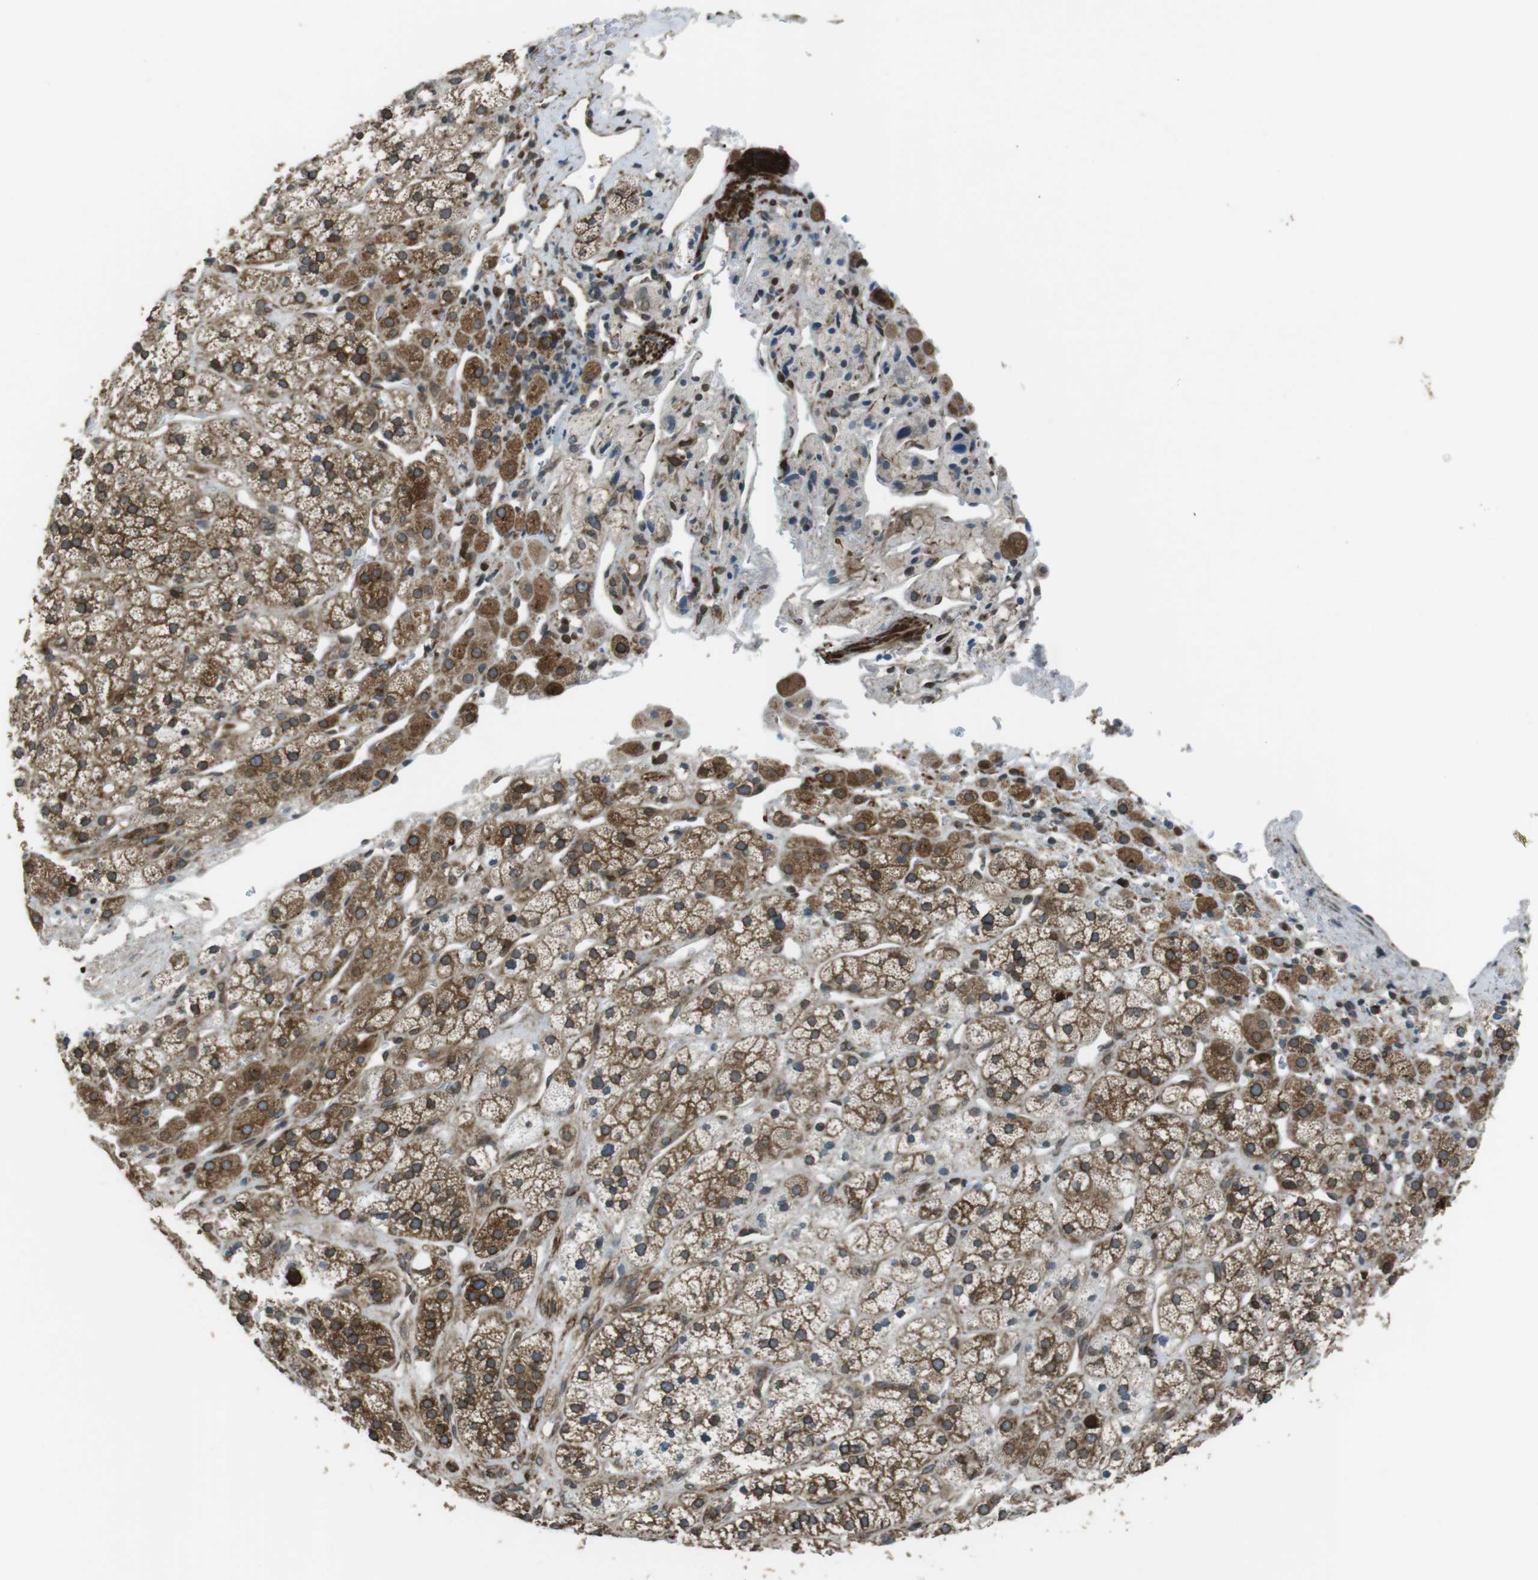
{"staining": {"intensity": "moderate", "quantity": ">75%", "location": "cytoplasmic/membranous"}, "tissue": "adrenal gland", "cell_type": "Glandular cells", "image_type": "normal", "snomed": [{"axis": "morphology", "description": "Normal tissue, NOS"}, {"axis": "topography", "description": "Adrenal gland"}], "caption": "Glandular cells show medium levels of moderate cytoplasmic/membranous staining in approximately >75% of cells in unremarkable human adrenal gland. (DAB IHC with brightfield microscopy, high magnification).", "gene": "ZNF330", "patient": {"sex": "male", "age": 56}}